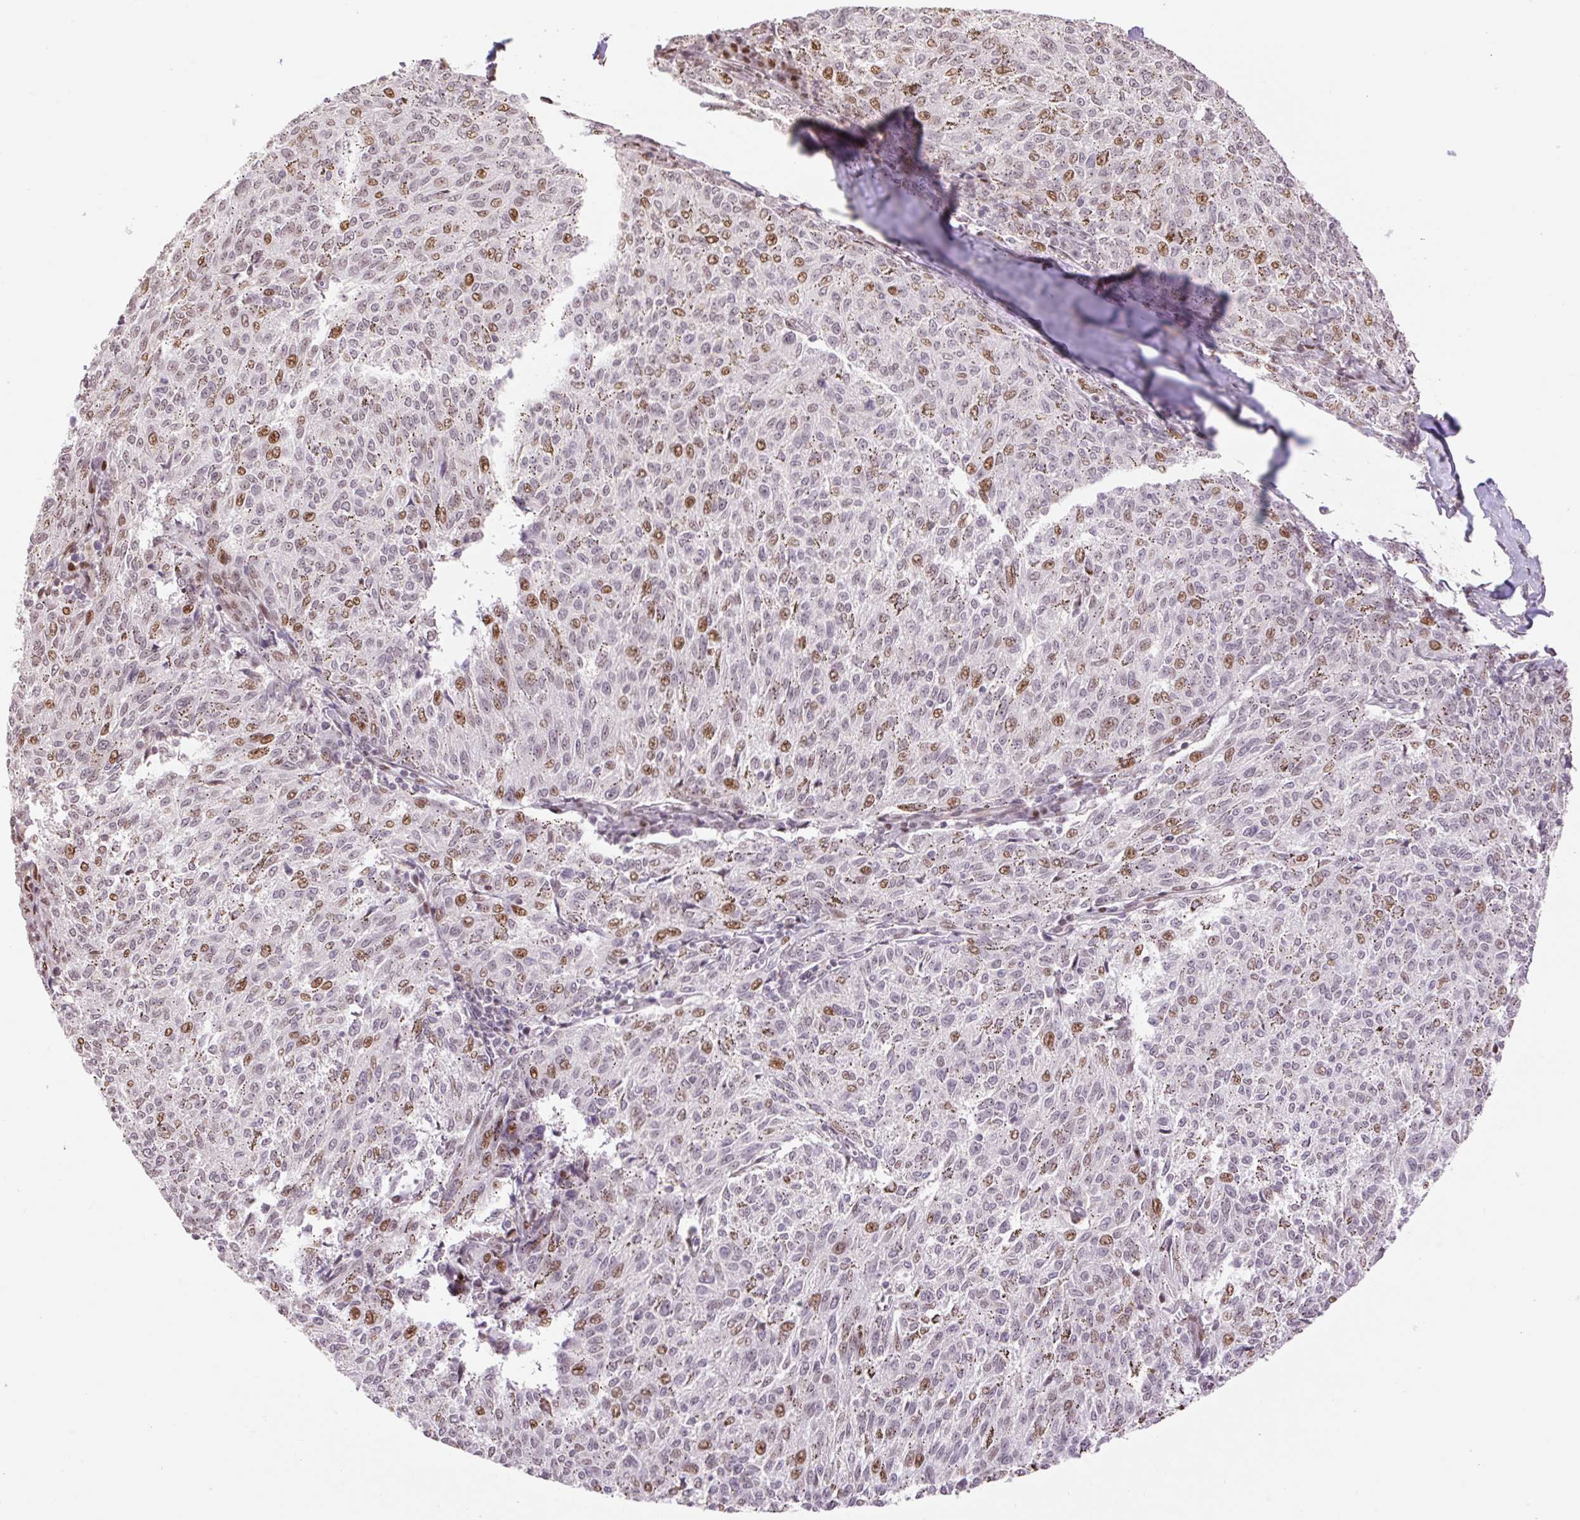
{"staining": {"intensity": "moderate", "quantity": "<25%", "location": "nuclear"}, "tissue": "melanoma", "cell_type": "Tumor cells", "image_type": "cancer", "snomed": [{"axis": "morphology", "description": "Malignant melanoma, NOS"}, {"axis": "topography", "description": "Skin"}], "caption": "An image of human melanoma stained for a protein demonstrates moderate nuclear brown staining in tumor cells.", "gene": "RIPPLY3", "patient": {"sex": "female", "age": 72}}